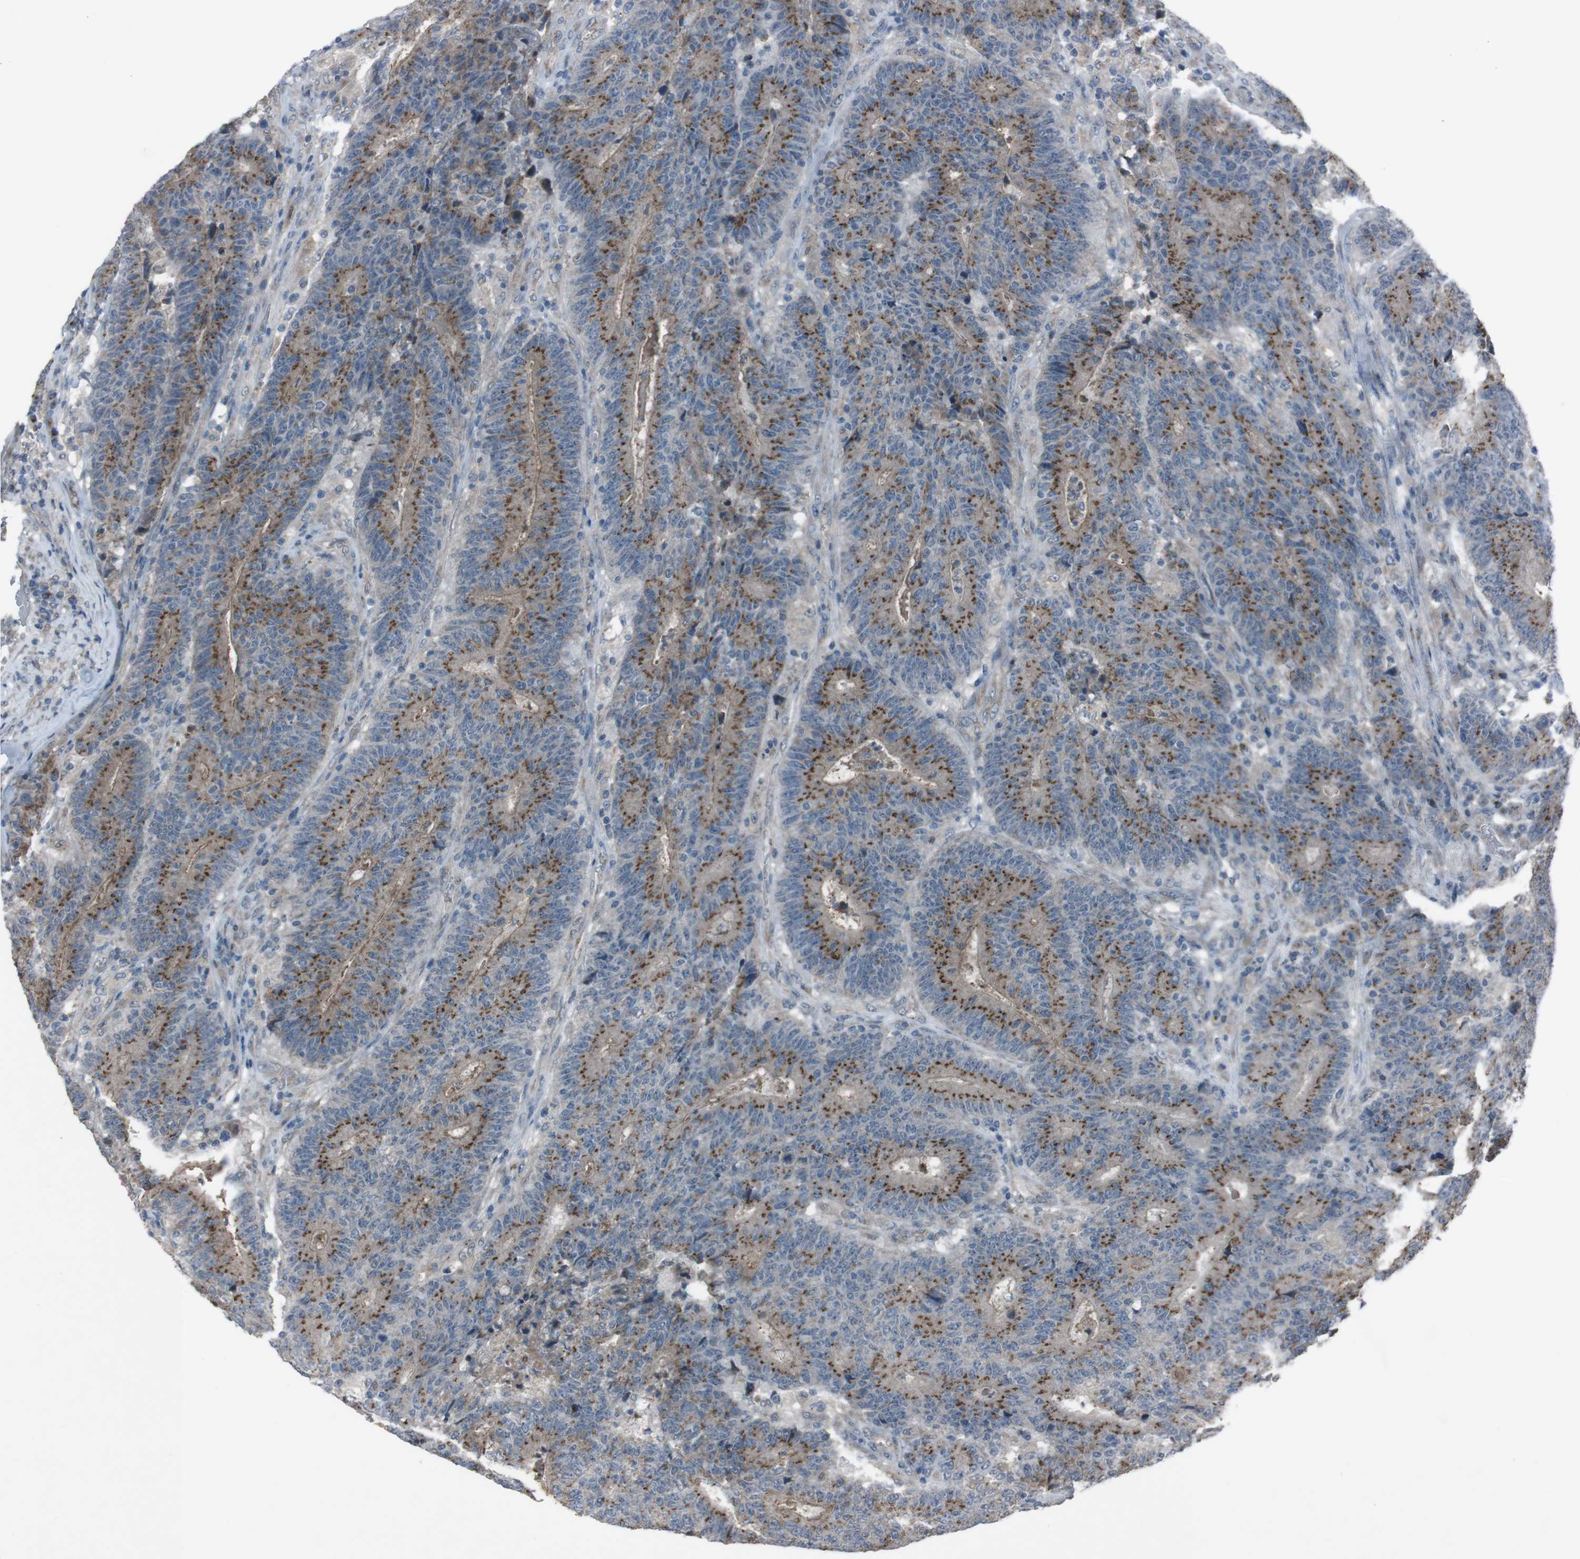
{"staining": {"intensity": "strong", "quantity": "25%-75%", "location": "cytoplasmic/membranous"}, "tissue": "colorectal cancer", "cell_type": "Tumor cells", "image_type": "cancer", "snomed": [{"axis": "morphology", "description": "Normal tissue, NOS"}, {"axis": "morphology", "description": "Adenocarcinoma, NOS"}, {"axis": "topography", "description": "Colon"}], "caption": "Colorectal adenocarcinoma stained with IHC exhibits strong cytoplasmic/membranous staining in about 25%-75% of tumor cells.", "gene": "EFNA5", "patient": {"sex": "female", "age": 75}}